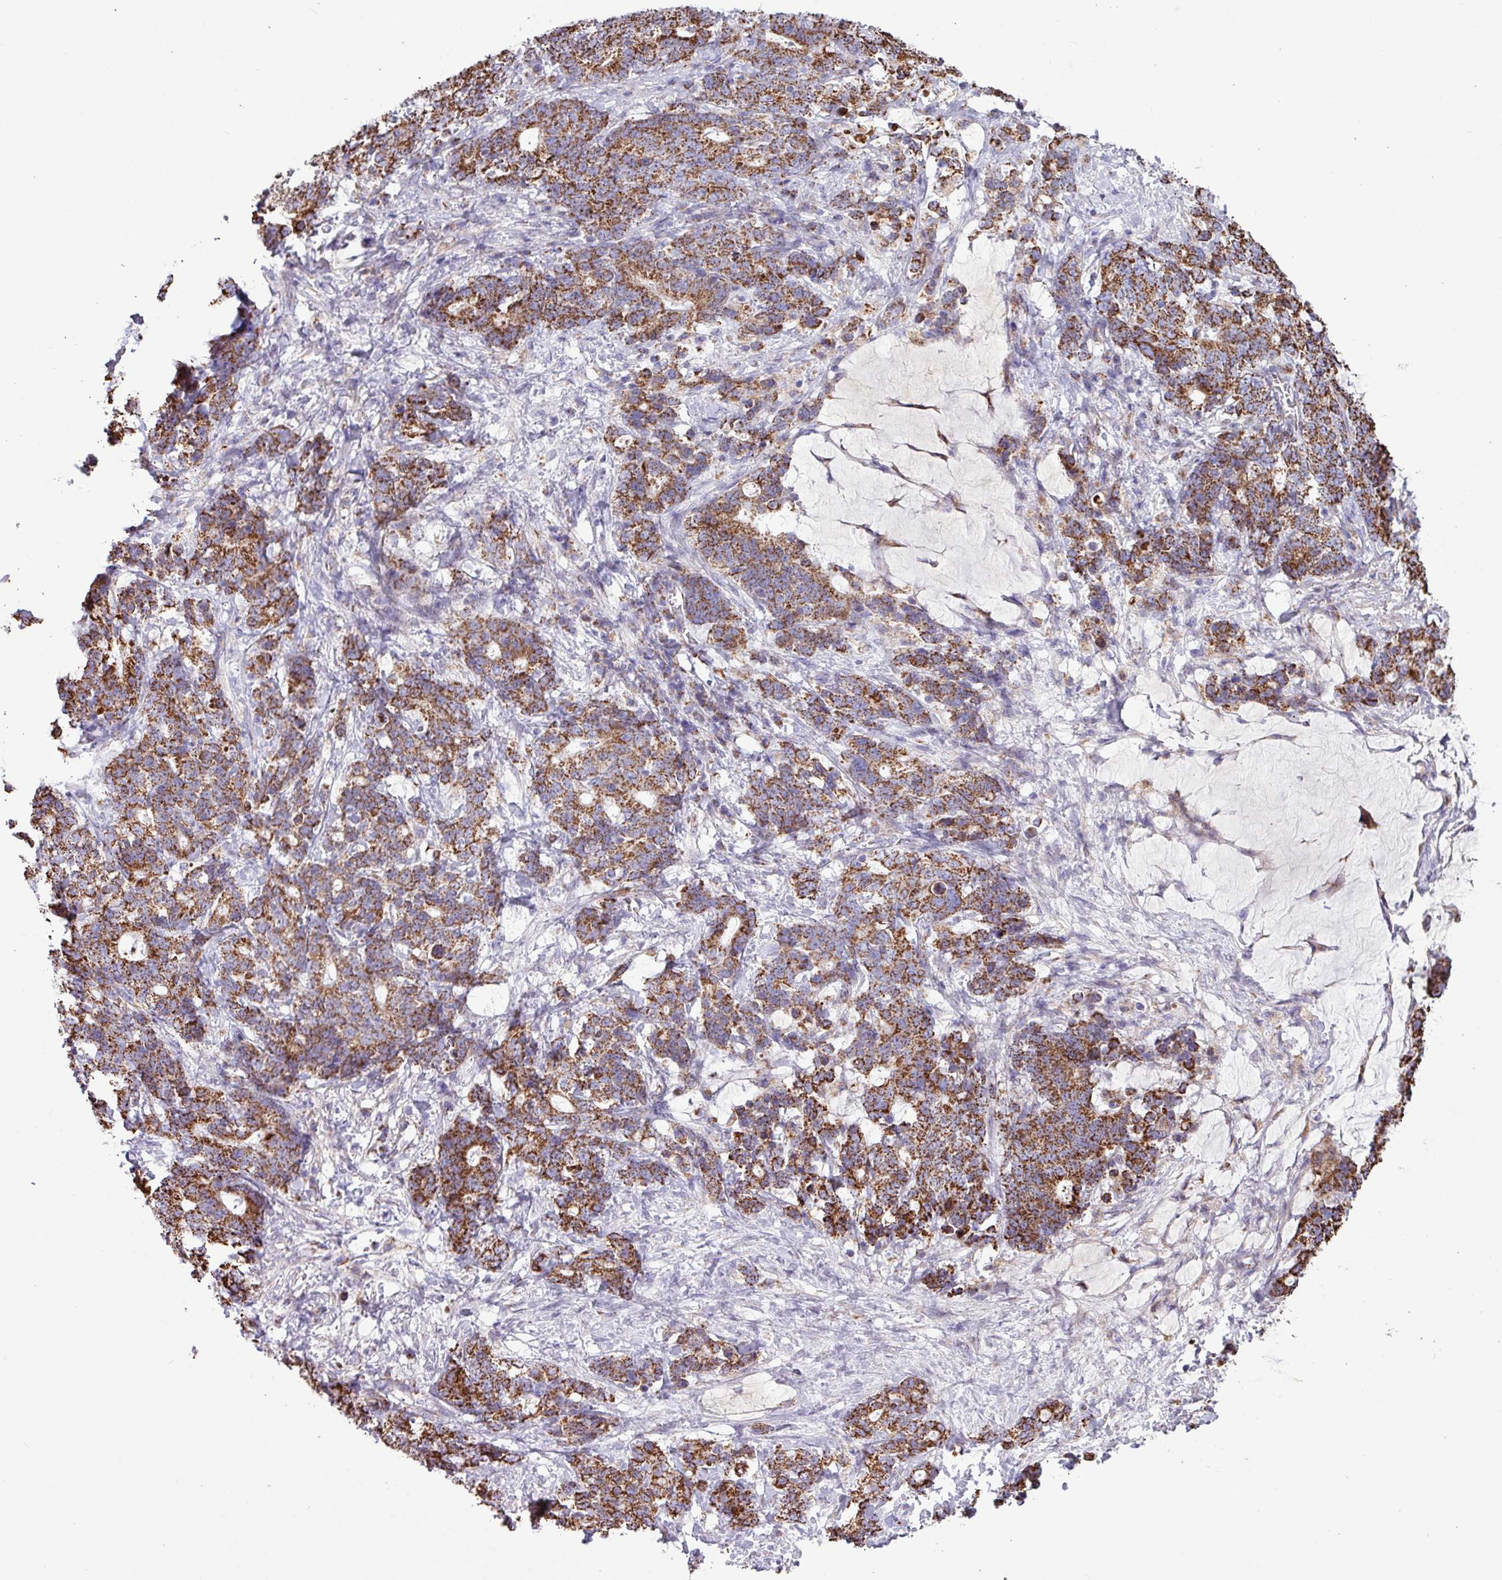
{"staining": {"intensity": "strong", "quantity": ">75%", "location": "cytoplasmic/membranous"}, "tissue": "stomach cancer", "cell_type": "Tumor cells", "image_type": "cancer", "snomed": [{"axis": "morphology", "description": "Normal tissue, NOS"}, {"axis": "morphology", "description": "Adenocarcinoma, NOS"}, {"axis": "topography", "description": "Stomach"}], "caption": "Adenocarcinoma (stomach) tissue displays strong cytoplasmic/membranous expression in about >75% of tumor cells", "gene": "RTL3", "patient": {"sex": "female", "age": 64}}